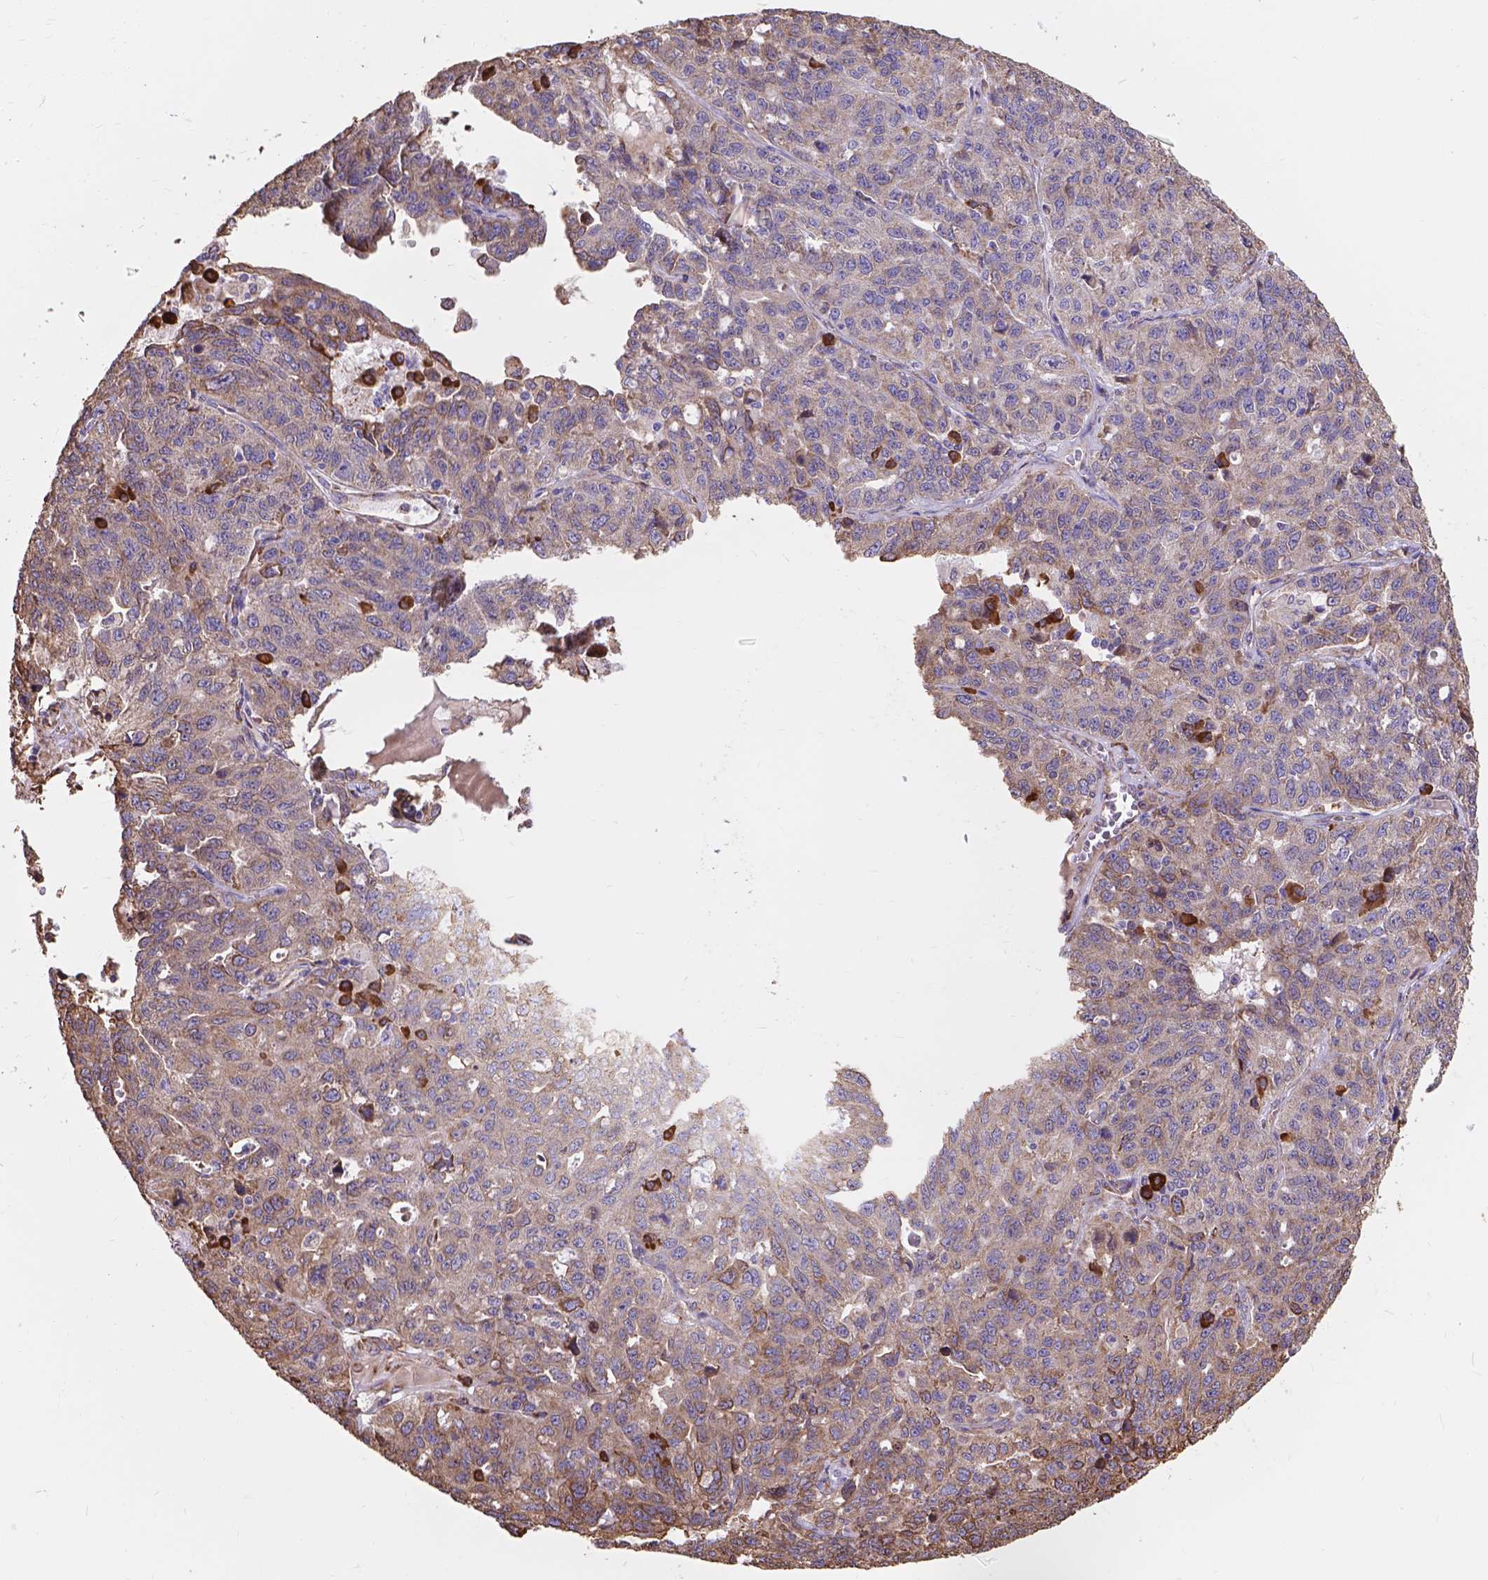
{"staining": {"intensity": "weak", "quantity": "<25%", "location": "cytoplasmic/membranous"}, "tissue": "ovarian cancer", "cell_type": "Tumor cells", "image_type": "cancer", "snomed": [{"axis": "morphology", "description": "Cystadenocarcinoma, serous, NOS"}, {"axis": "topography", "description": "Ovary"}], "caption": "Immunohistochemical staining of human ovarian cancer exhibits no significant expression in tumor cells.", "gene": "IPO11", "patient": {"sex": "female", "age": 71}}